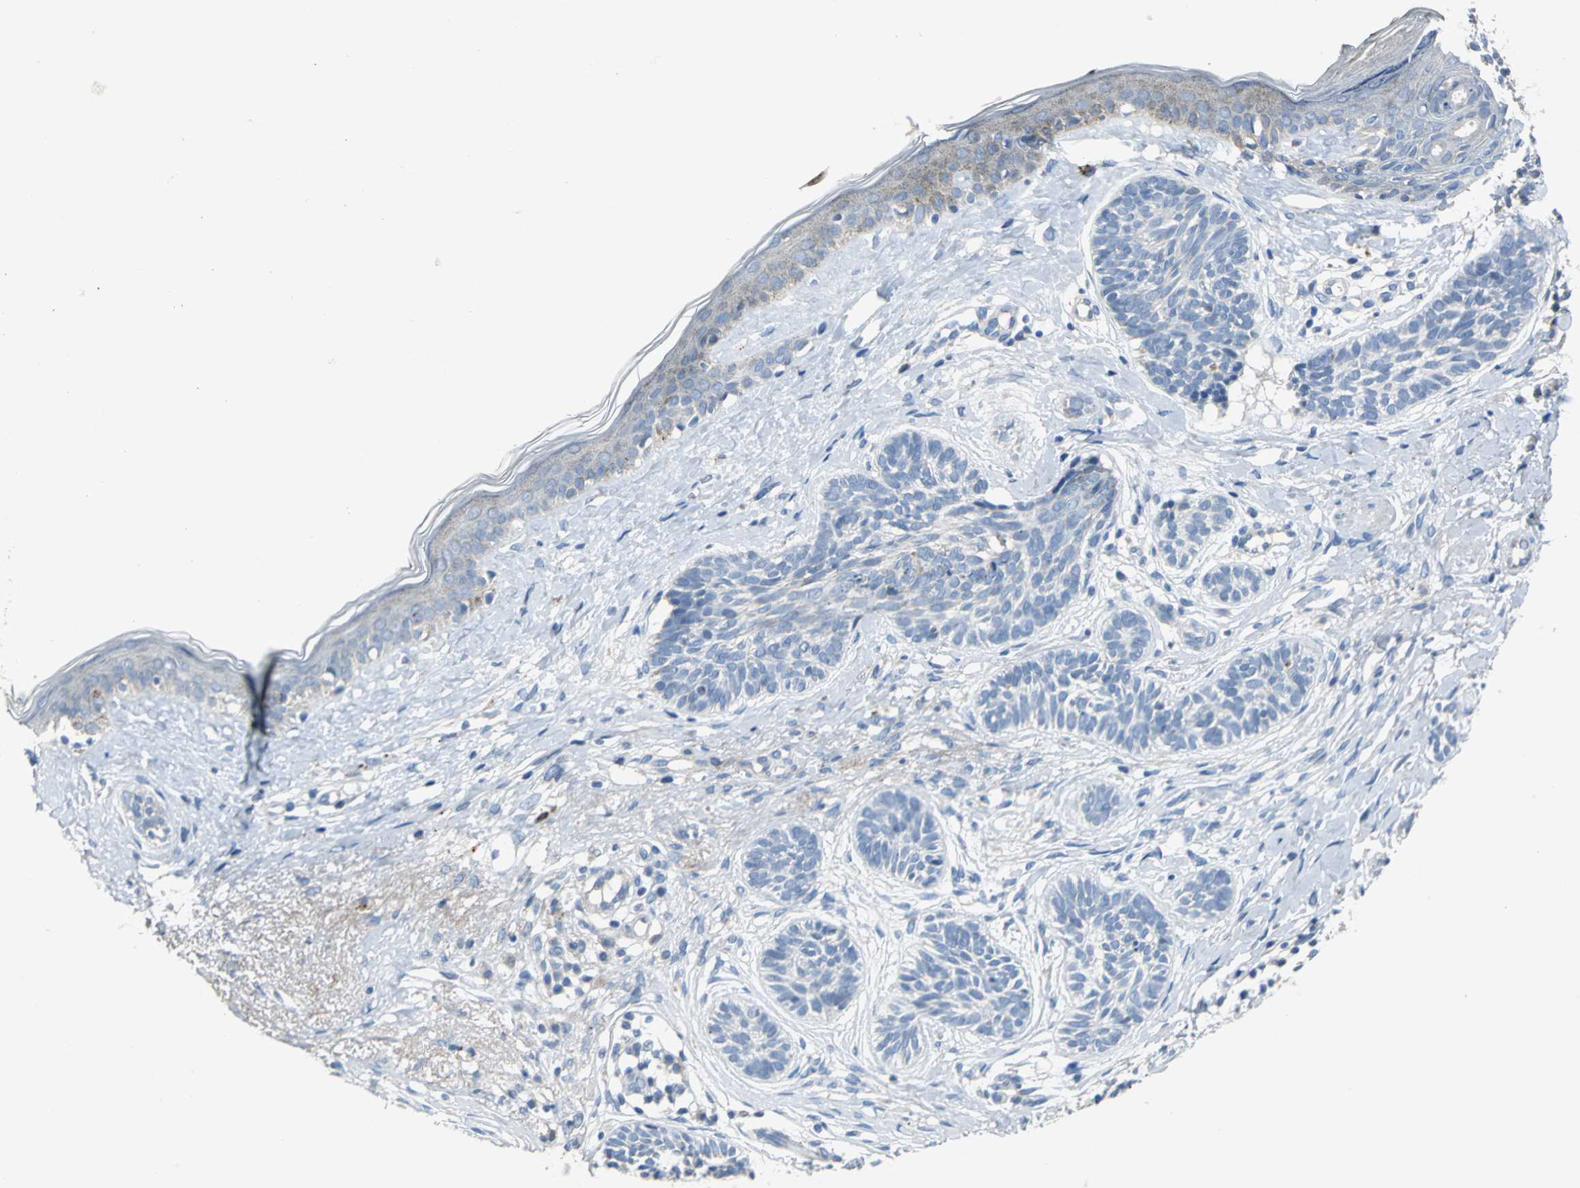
{"staining": {"intensity": "negative", "quantity": "none", "location": "none"}, "tissue": "skin cancer", "cell_type": "Tumor cells", "image_type": "cancer", "snomed": [{"axis": "morphology", "description": "Normal tissue, NOS"}, {"axis": "morphology", "description": "Basal cell carcinoma"}, {"axis": "topography", "description": "Skin"}], "caption": "An image of skin cancer stained for a protein demonstrates no brown staining in tumor cells.", "gene": "SPPL2B", "patient": {"sex": "male", "age": 63}}